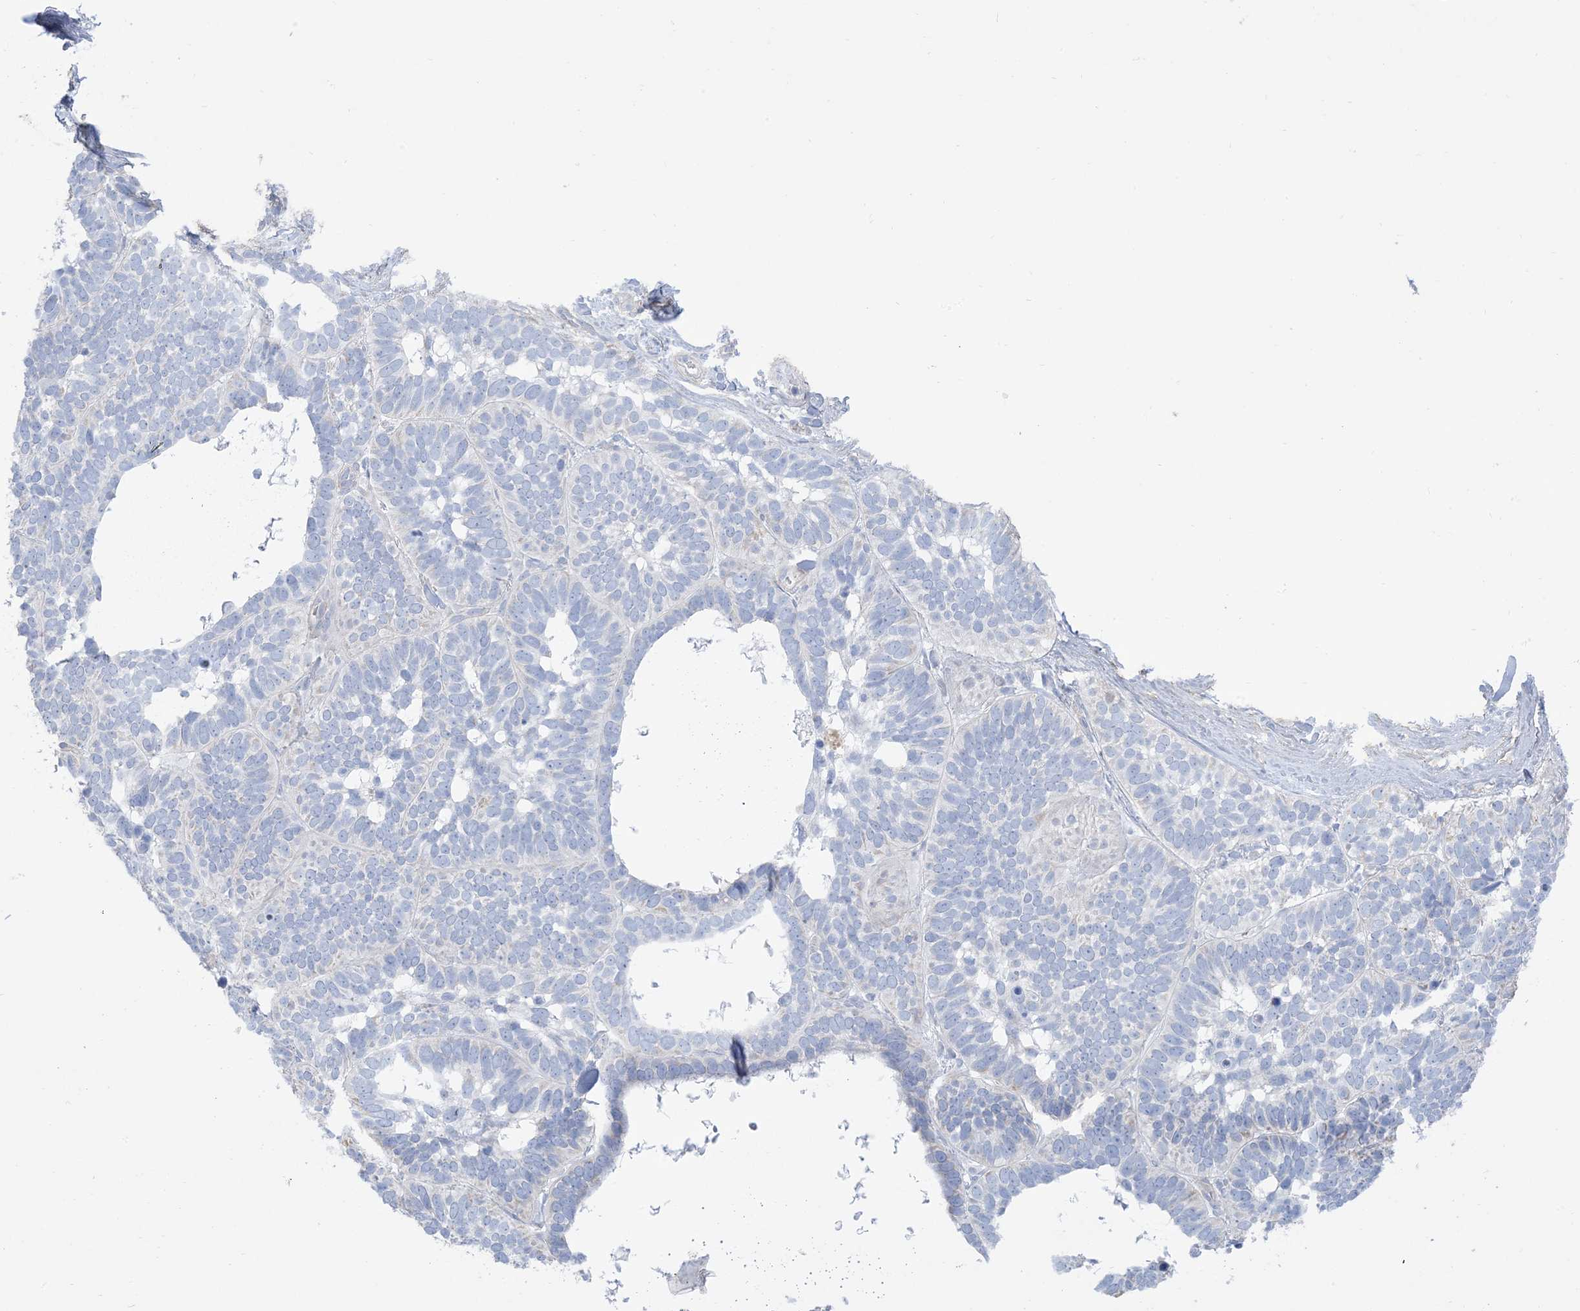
{"staining": {"intensity": "negative", "quantity": "none", "location": "none"}, "tissue": "skin cancer", "cell_type": "Tumor cells", "image_type": "cancer", "snomed": [{"axis": "morphology", "description": "Basal cell carcinoma"}, {"axis": "topography", "description": "Skin"}], "caption": "Immunohistochemistry photomicrograph of human skin basal cell carcinoma stained for a protein (brown), which exhibits no positivity in tumor cells. The staining was performed using DAB to visualize the protein expression in brown, while the nuclei were stained in blue with hematoxylin (Magnification: 20x).", "gene": "MTHFD2L", "patient": {"sex": "male", "age": 62}}